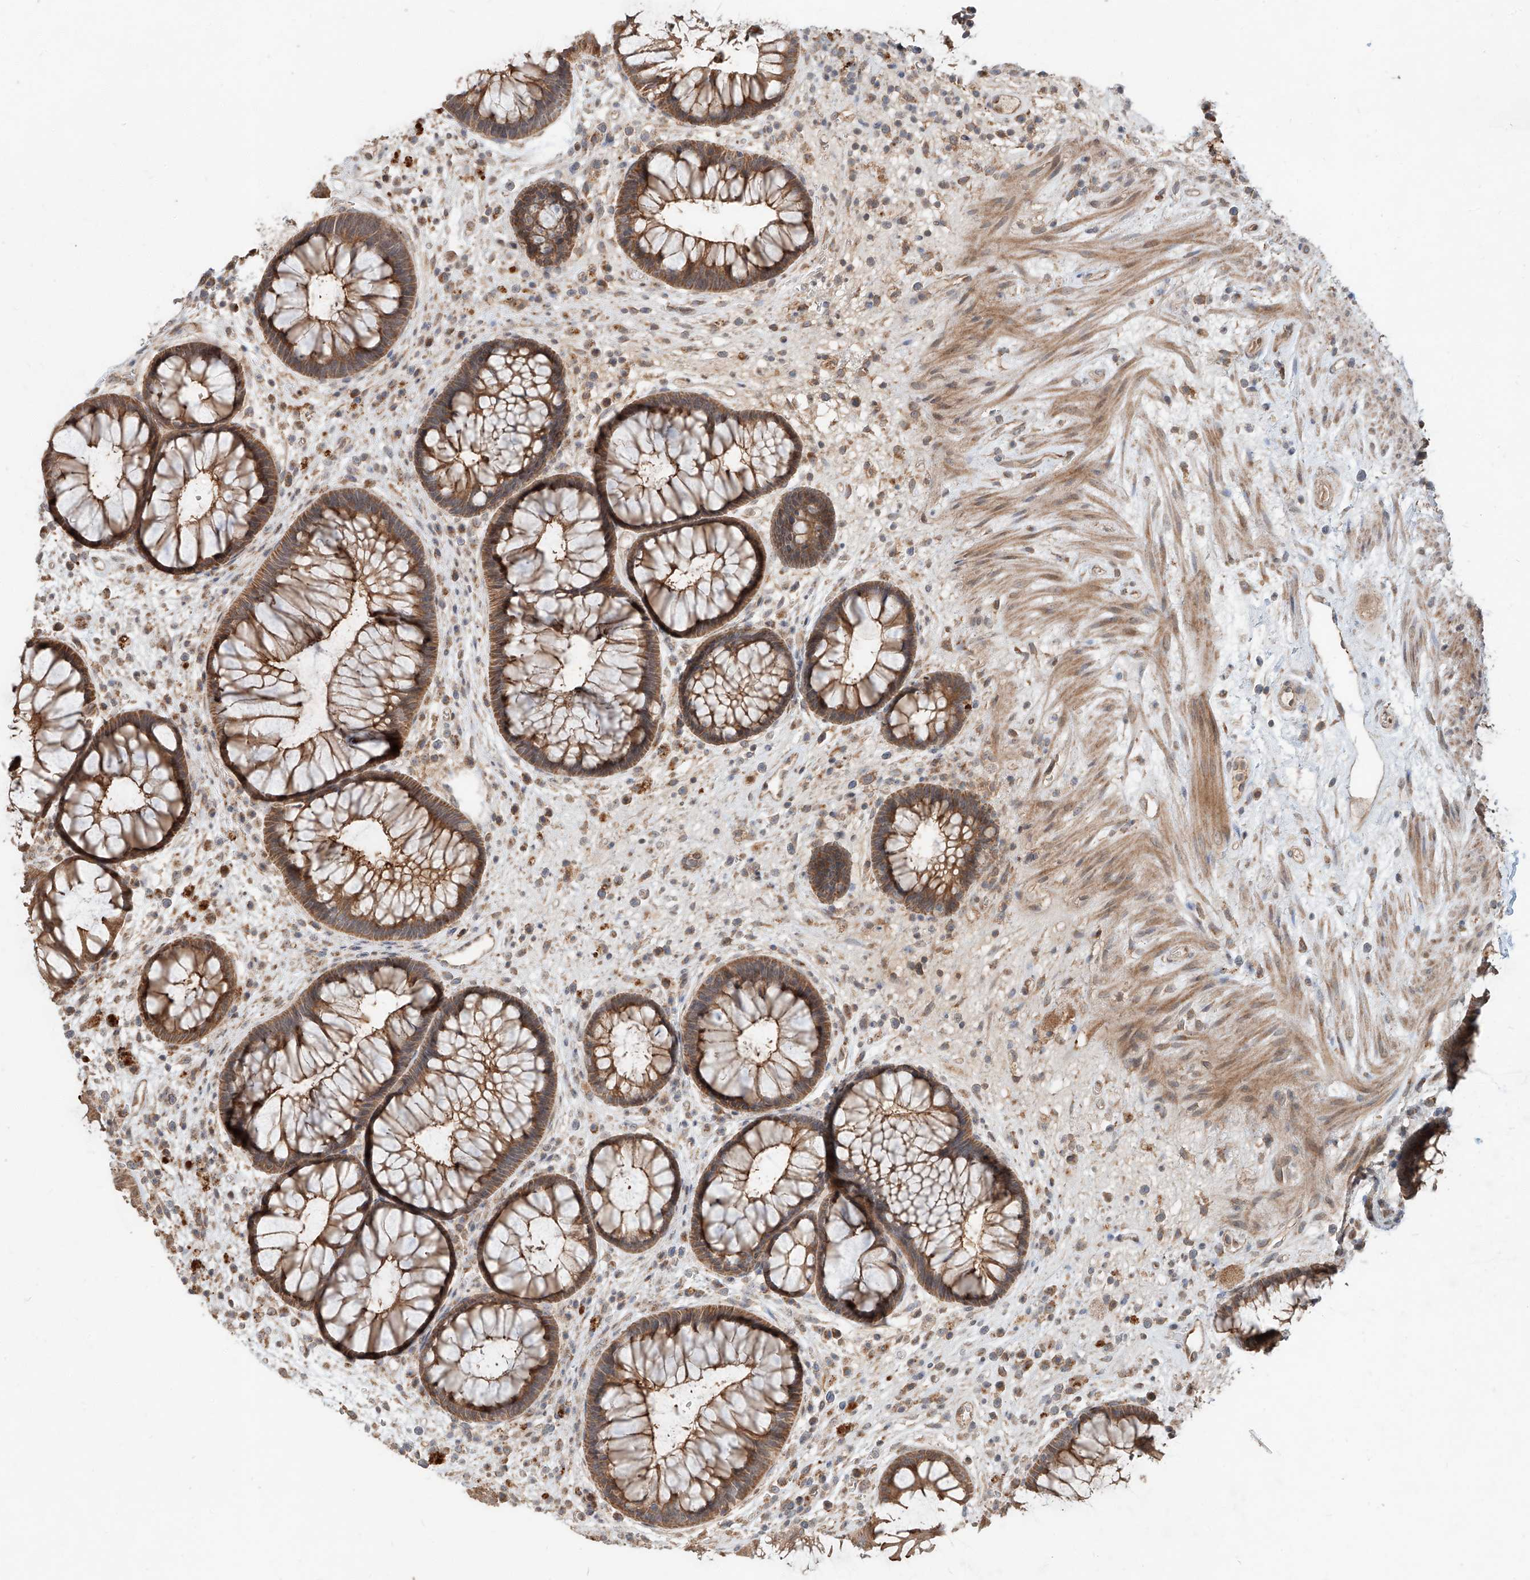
{"staining": {"intensity": "strong", "quantity": ">75%", "location": "cytoplasmic/membranous"}, "tissue": "rectum", "cell_type": "Glandular cells", "image_type": "normal", "snomed": [{"axis": "morphology", "description": "Normal tissue, NOS"}, {"axis": "topography", "description": "Rectum"}], "caption": "IHC (DAB (3,3'-diaminobenzidine)) staining of benign human rectum reveals strong cytoplasmic/membranous protein positivity in approximately >75% of glandular cells.", "gene": "STX19", "patient": {"sex": "male", "age": 51}}